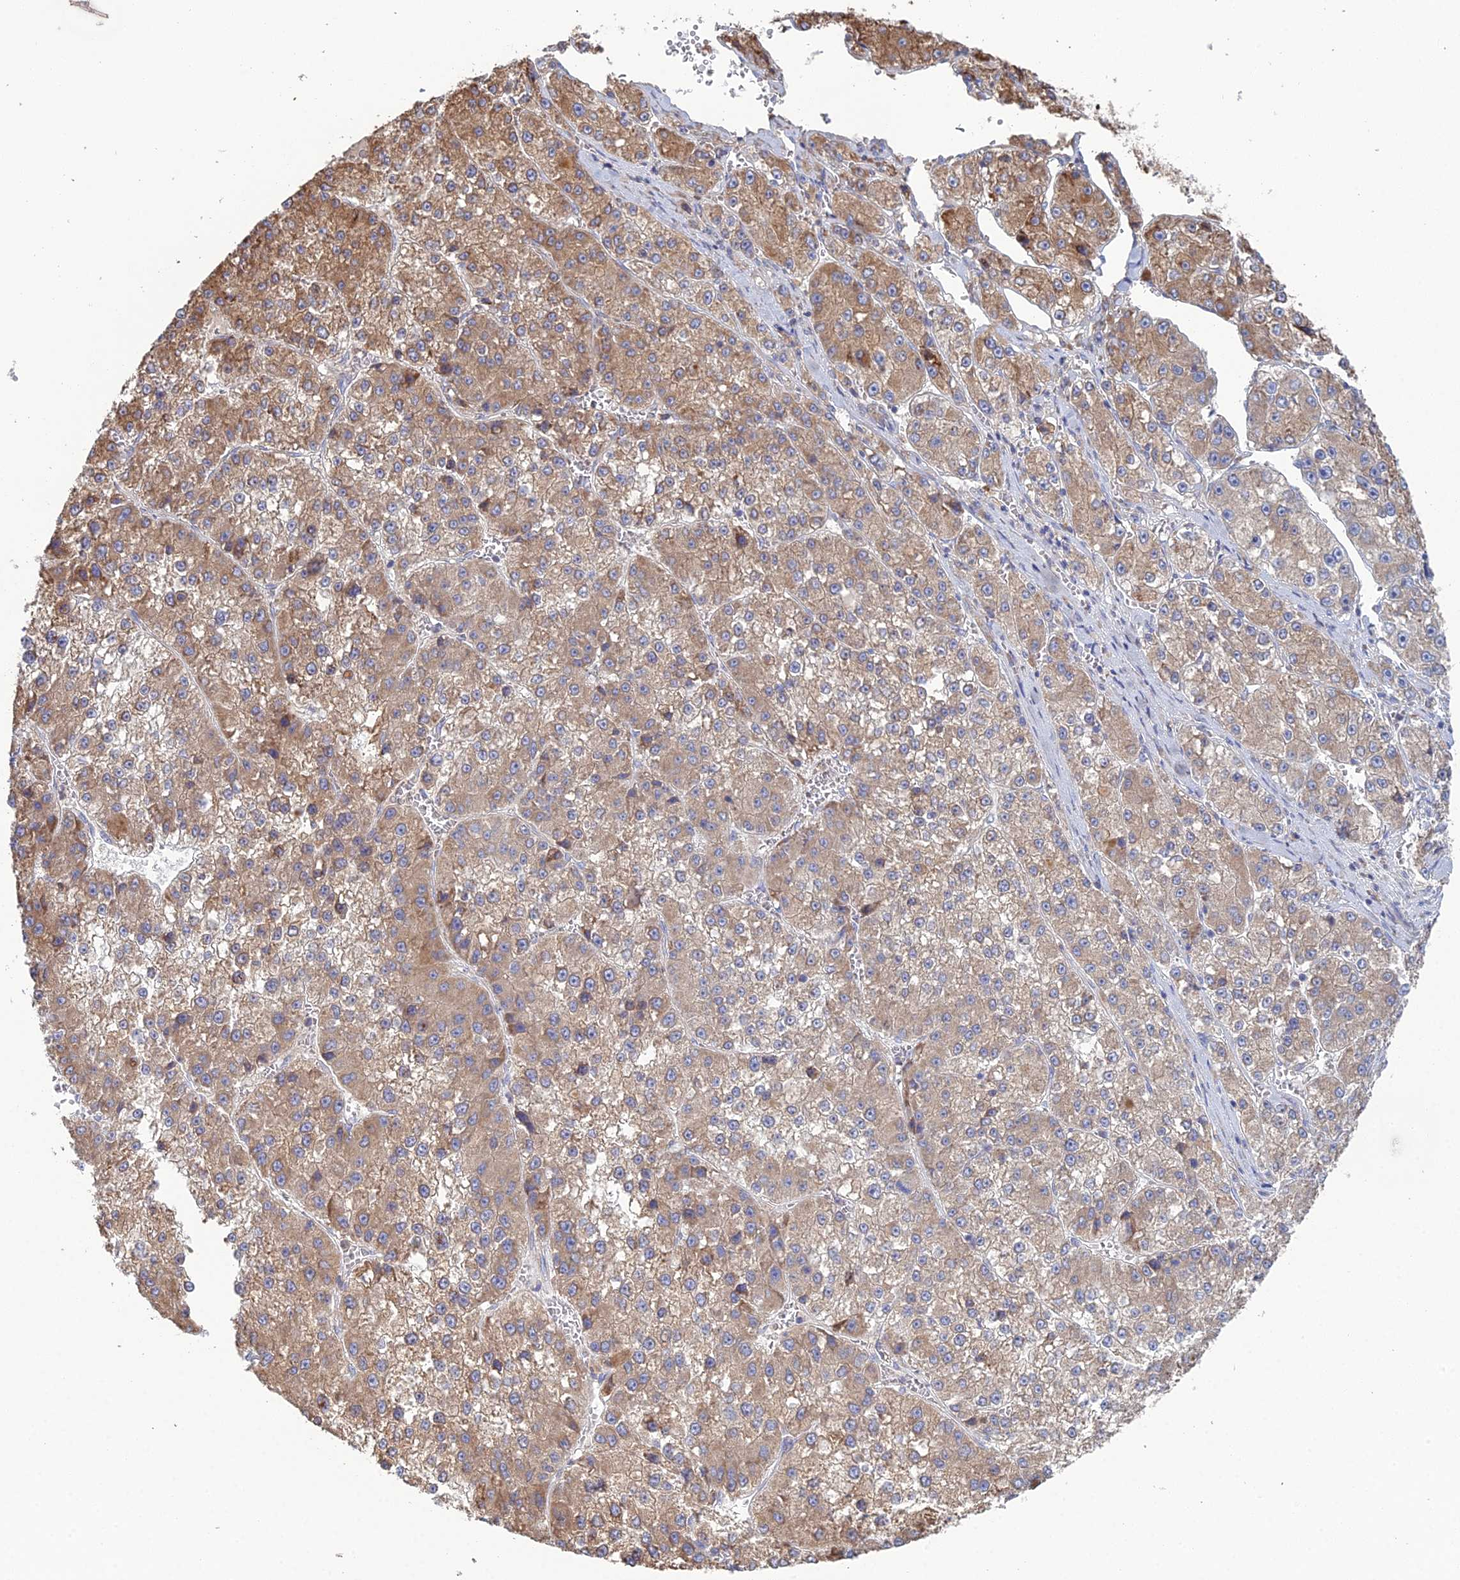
{"staining": {"intensity": "moderate", "quantity": ">75%", "location": "cytoplasmic/membranous"}, "tissue": "liver cancer", "cell_type": "Tumor cells", "image_type": "cancer", "snomed": [{"axis": "morphology", "description": "Carcinoma, Hepatocellular, NOS"}, {"axis": "topography", "description": "Liver"}], "caption": "This image shows hepatocellular carcinoma (liver) stained with IHC to label a protein in brown. The cytoplasmic/membranous of tumor cells show moderate positivity for the protein. Nuclei are counter-stained blue.", "gene": "TRAPPC6A", "patient": {"sex": "female", "age": 73}}